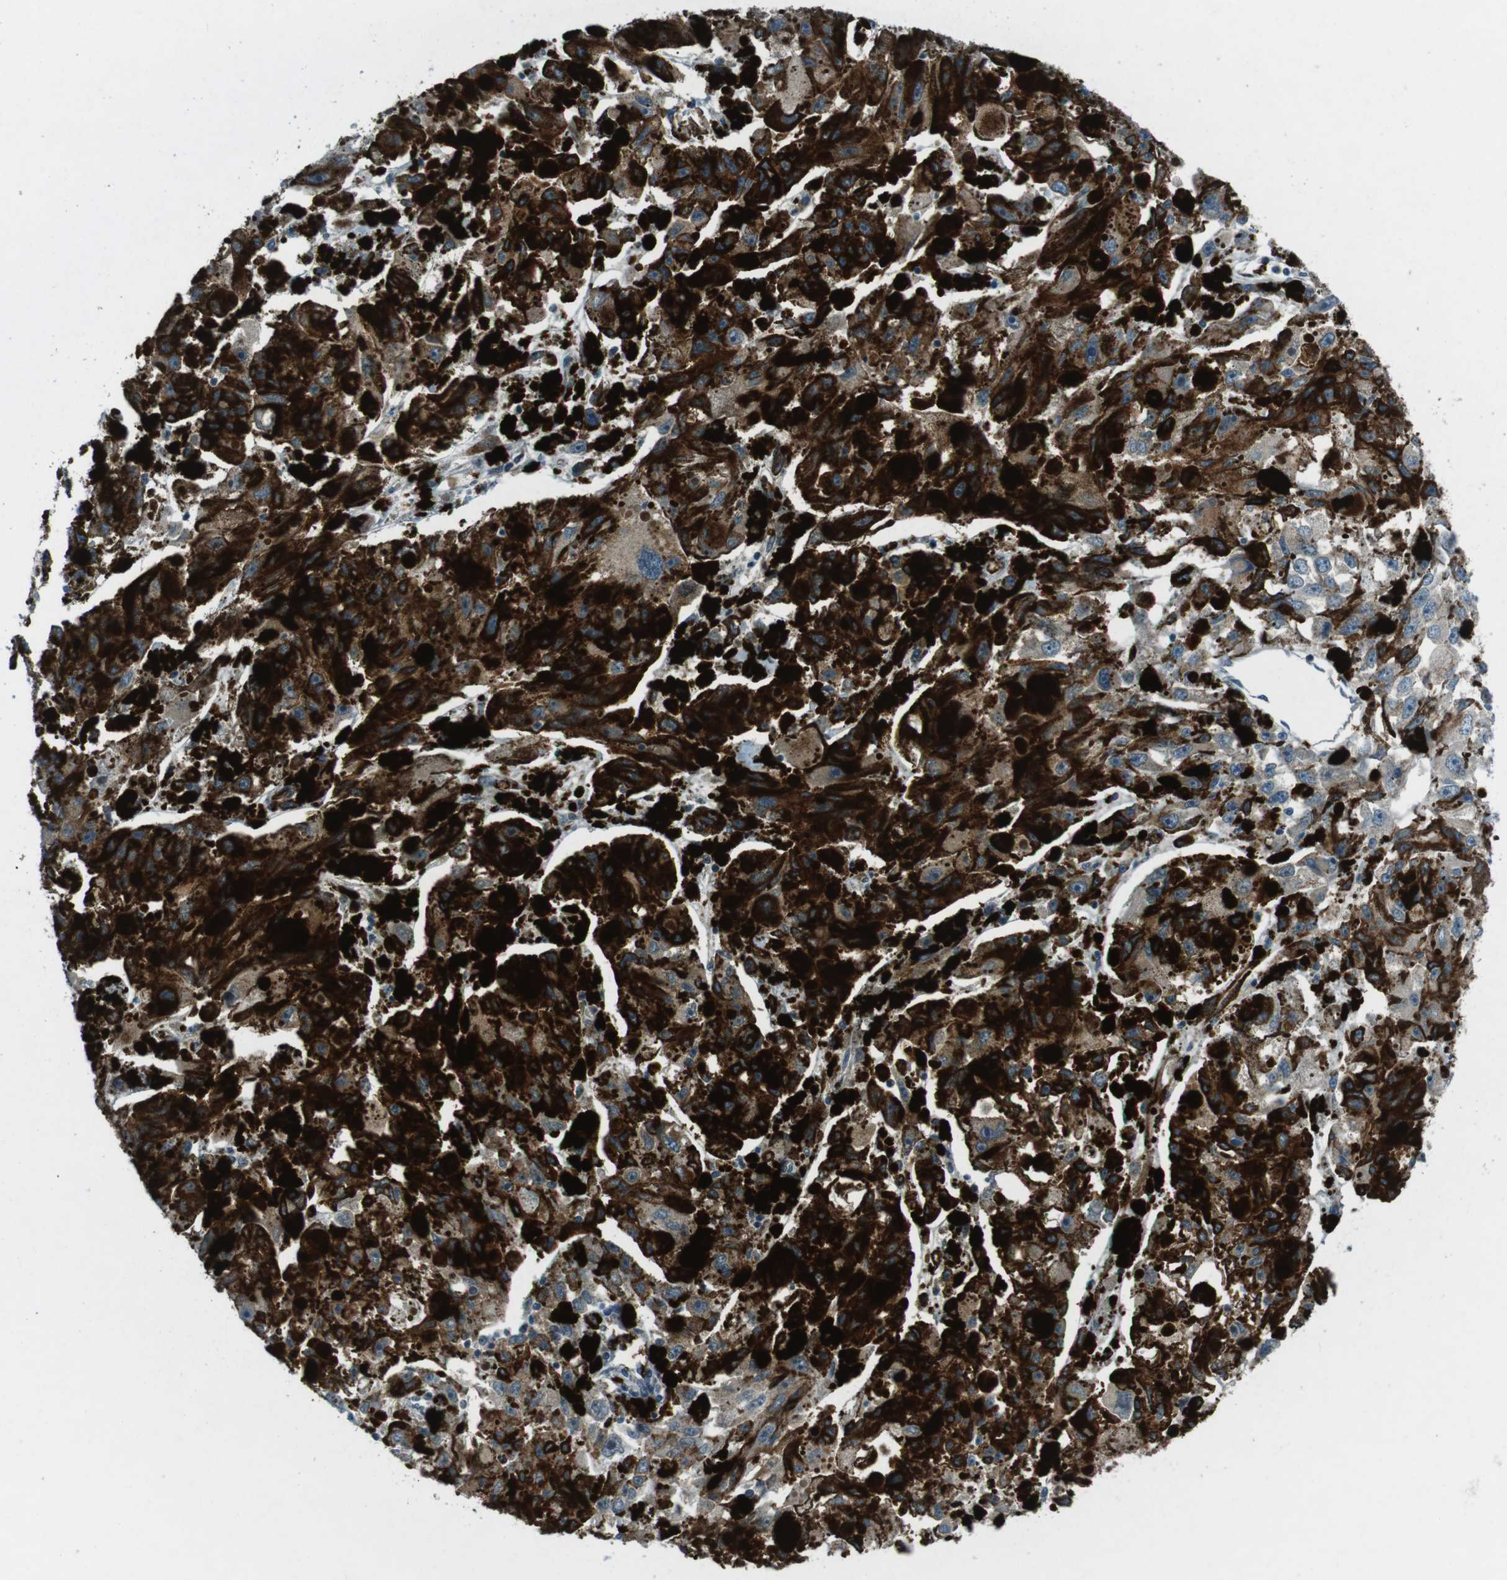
{"staining": {"intensity": "negative", "quantity": "none", "location": "none"}, "tissue": "melanoma", "cell_type": "Tumor cells", "image_type": "cancer", "snomed": [{"axis": "morphology", "description": "Malignant melanoma, NOS"}, {"axis": "topography", "description": "Skin"}], "caption": "Photomicrograph shows no significant protein staining in tumor cells of melanoma. Nuclei are stained in blue.", "gene": "SPTA1", "patient": {"sex": "female", "age": 104}}